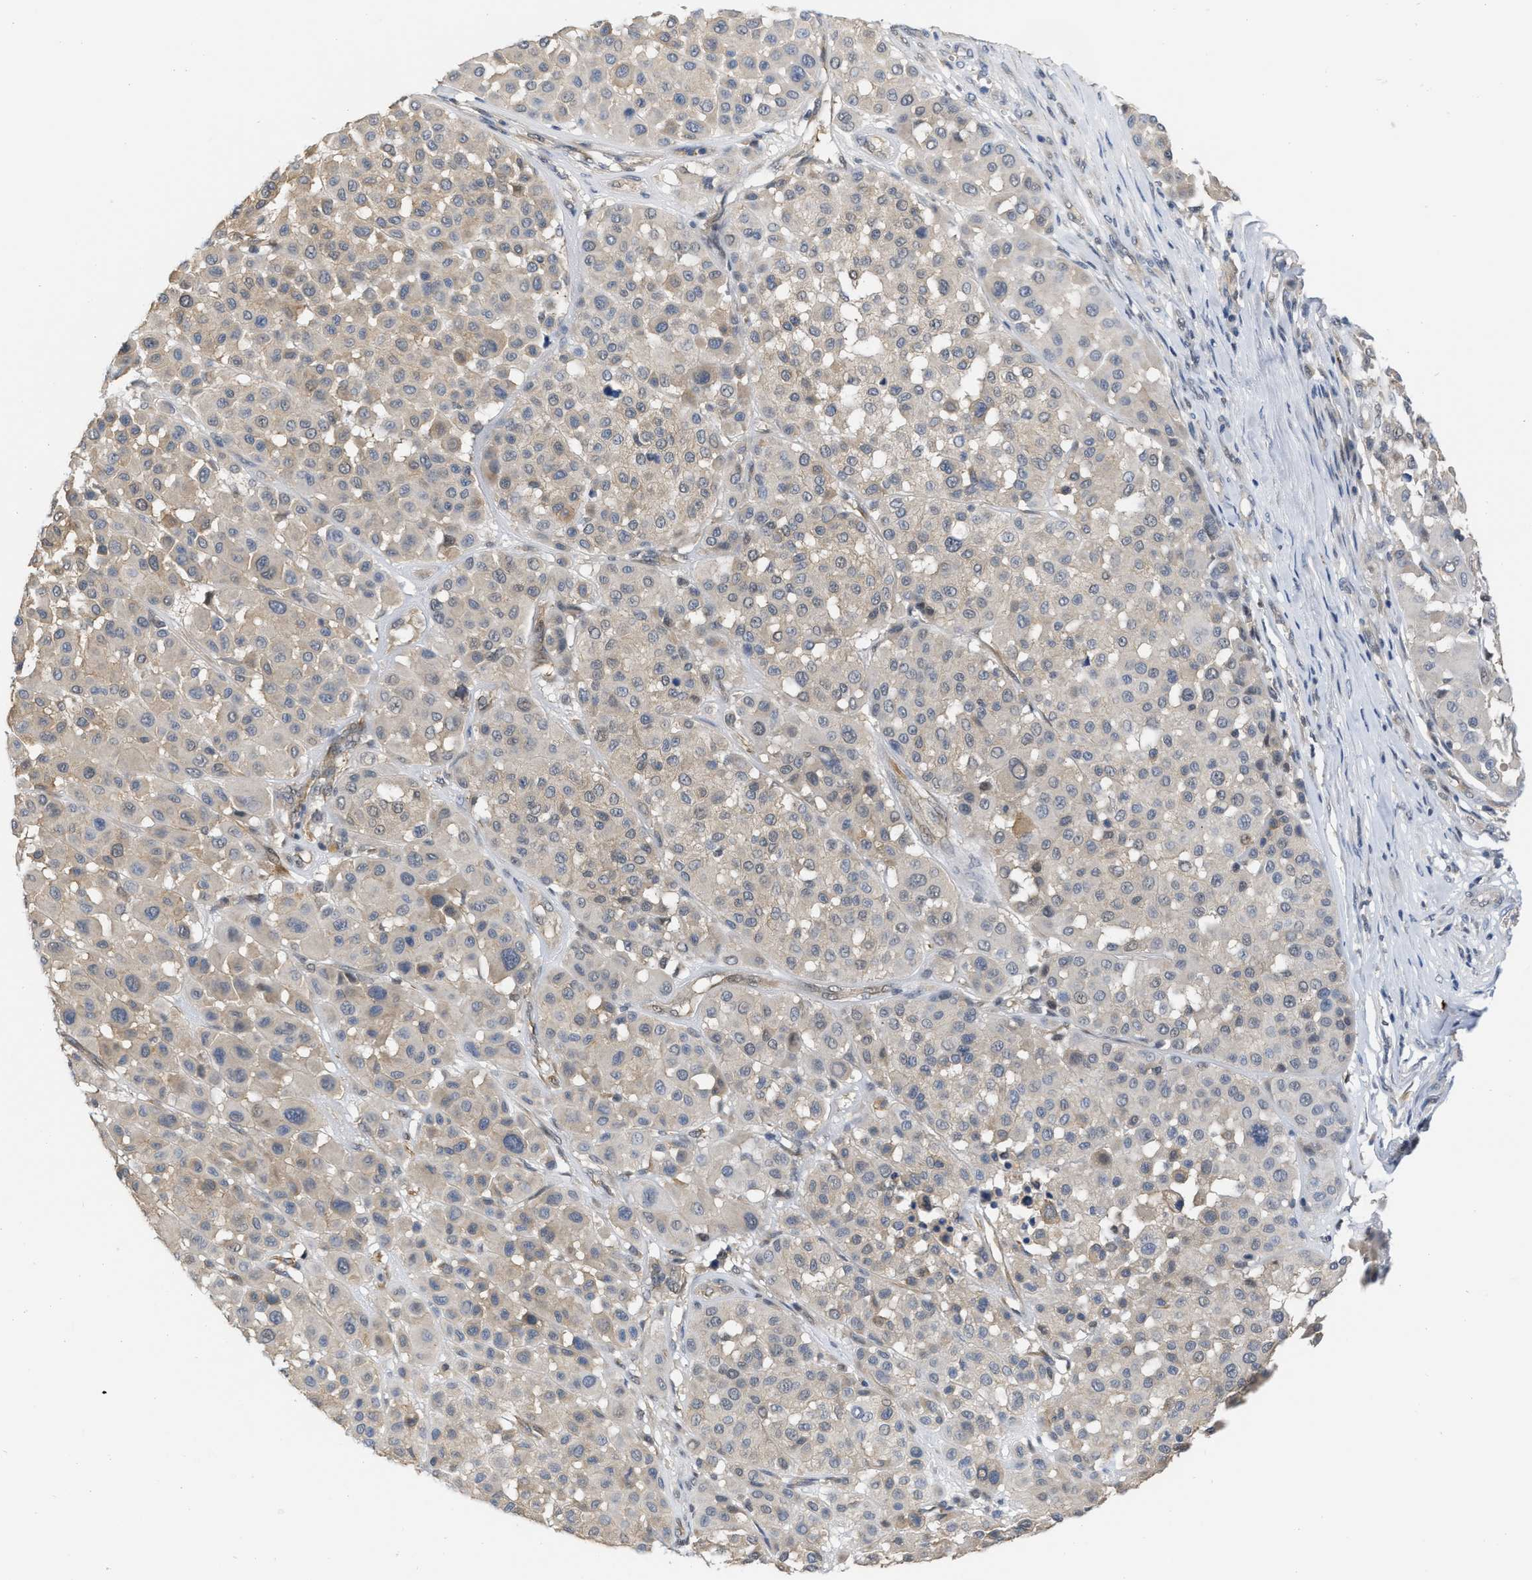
{"staining": {"intensity": "negative", "quantity": "none", "location": "none"}, "tissue": "melanoma", "cell_type": "Tumor cells", "image_type": "cancer", "snomed": [{"axis": "morphology", "description": "Malignant melanoma, Metastatic site"}, {"axis": "topography", "description": "Soft tissue"}], "caption": "Human melanoma stained for a protein using IHC shows no staining in tumor cells.", "gene": "NAPEPLD", "patient": {"sex": "male", "age": 41}}